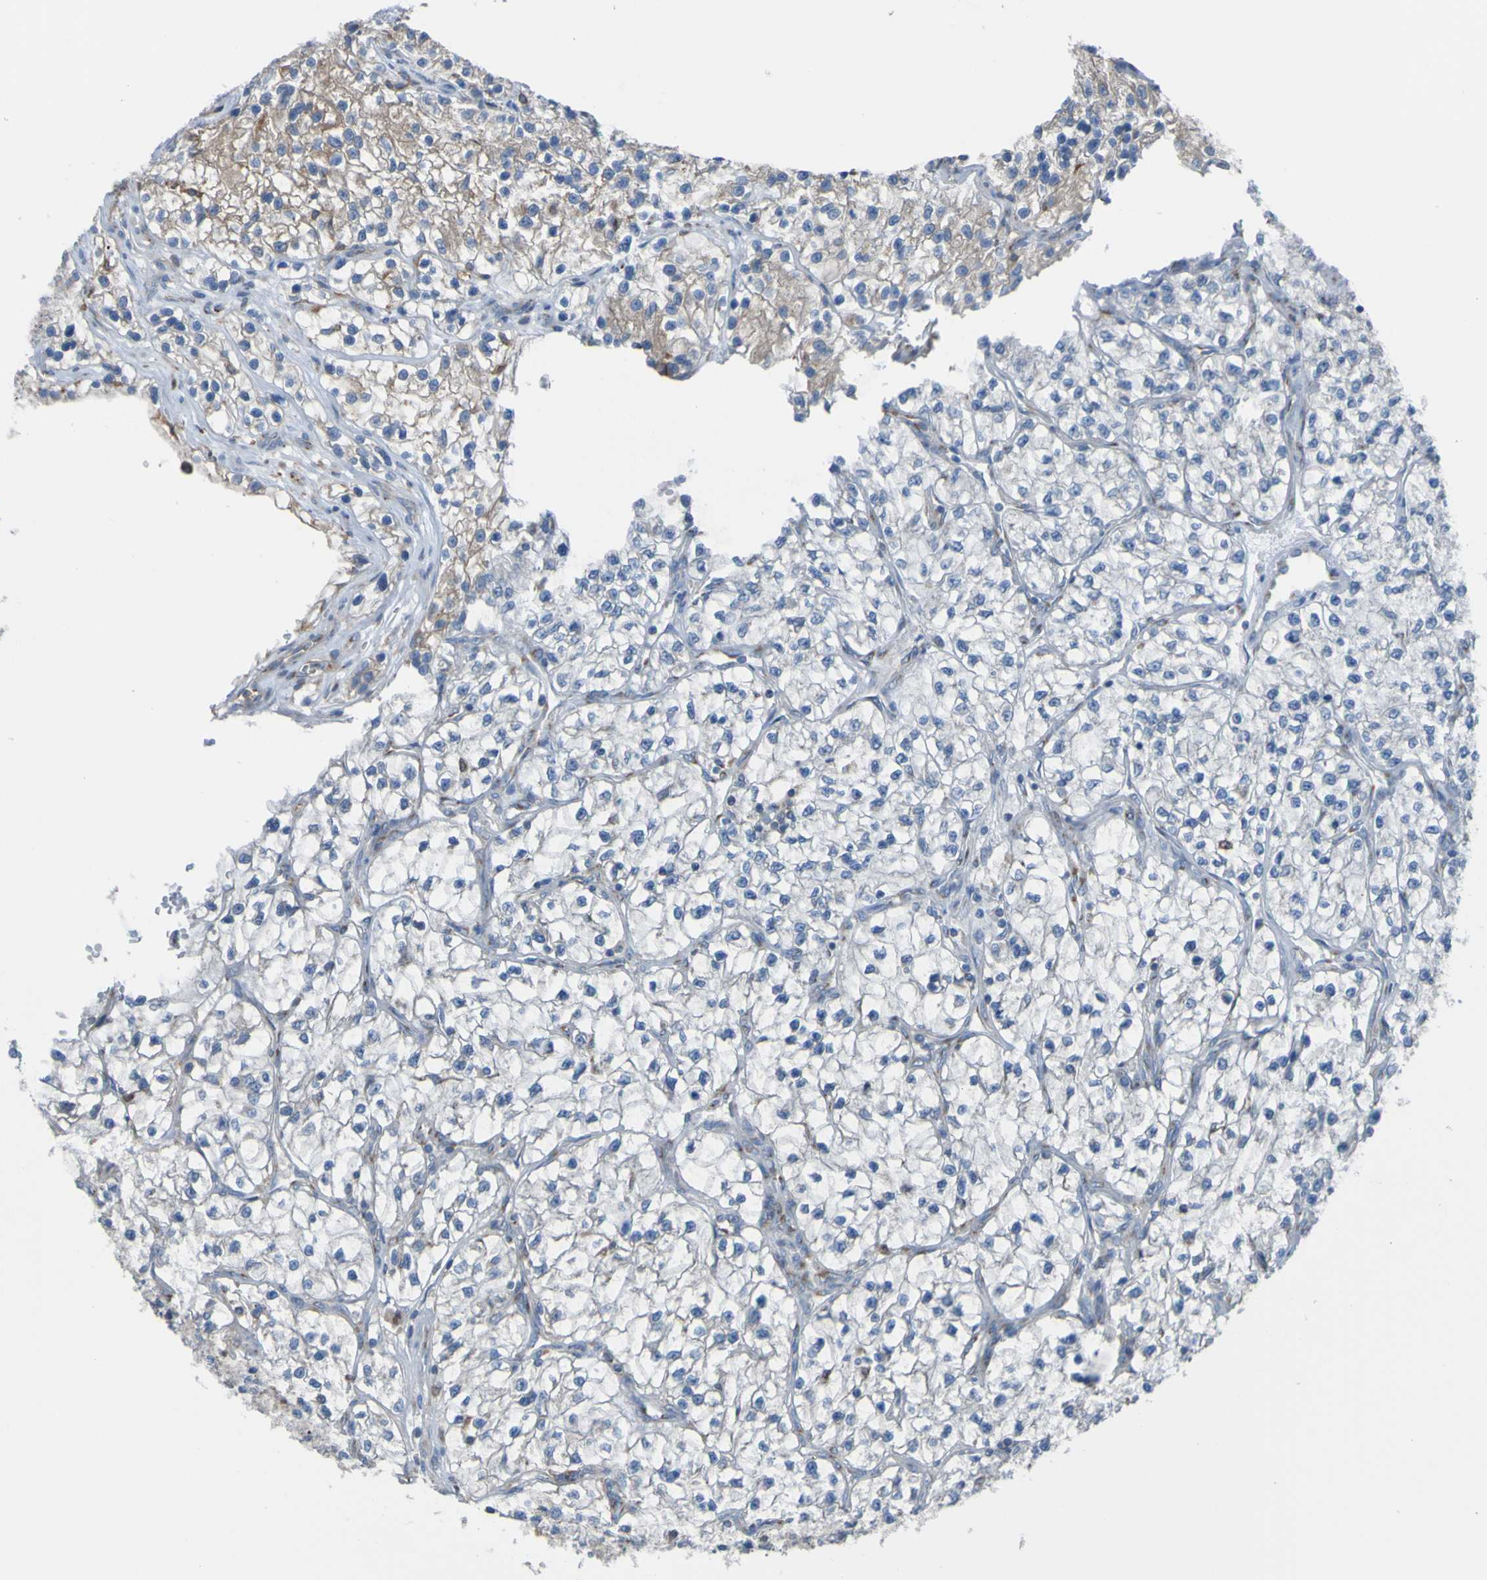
{"staining": {"intensity": "moderate", "quantity": "<25%", "location": "cytoplasmic/membranous"}, "tissue": "renal cancer", "cell_type": "Tumor cells", "image_type": "cancer", "snomed": [{"axis": "morphology", "description": "Adenocarcinoma, NOS"}, {"axis": "topography", "description": "Kidney"}], "caption": "Brown immunohistochemical staining in renal adenocarcinoma exhibits moderate cytoplasmic/membranous staining in approximately <25% of tumor cells.", "gene": "MINAR1", "patient": {"sex": "female", "age": 57}}